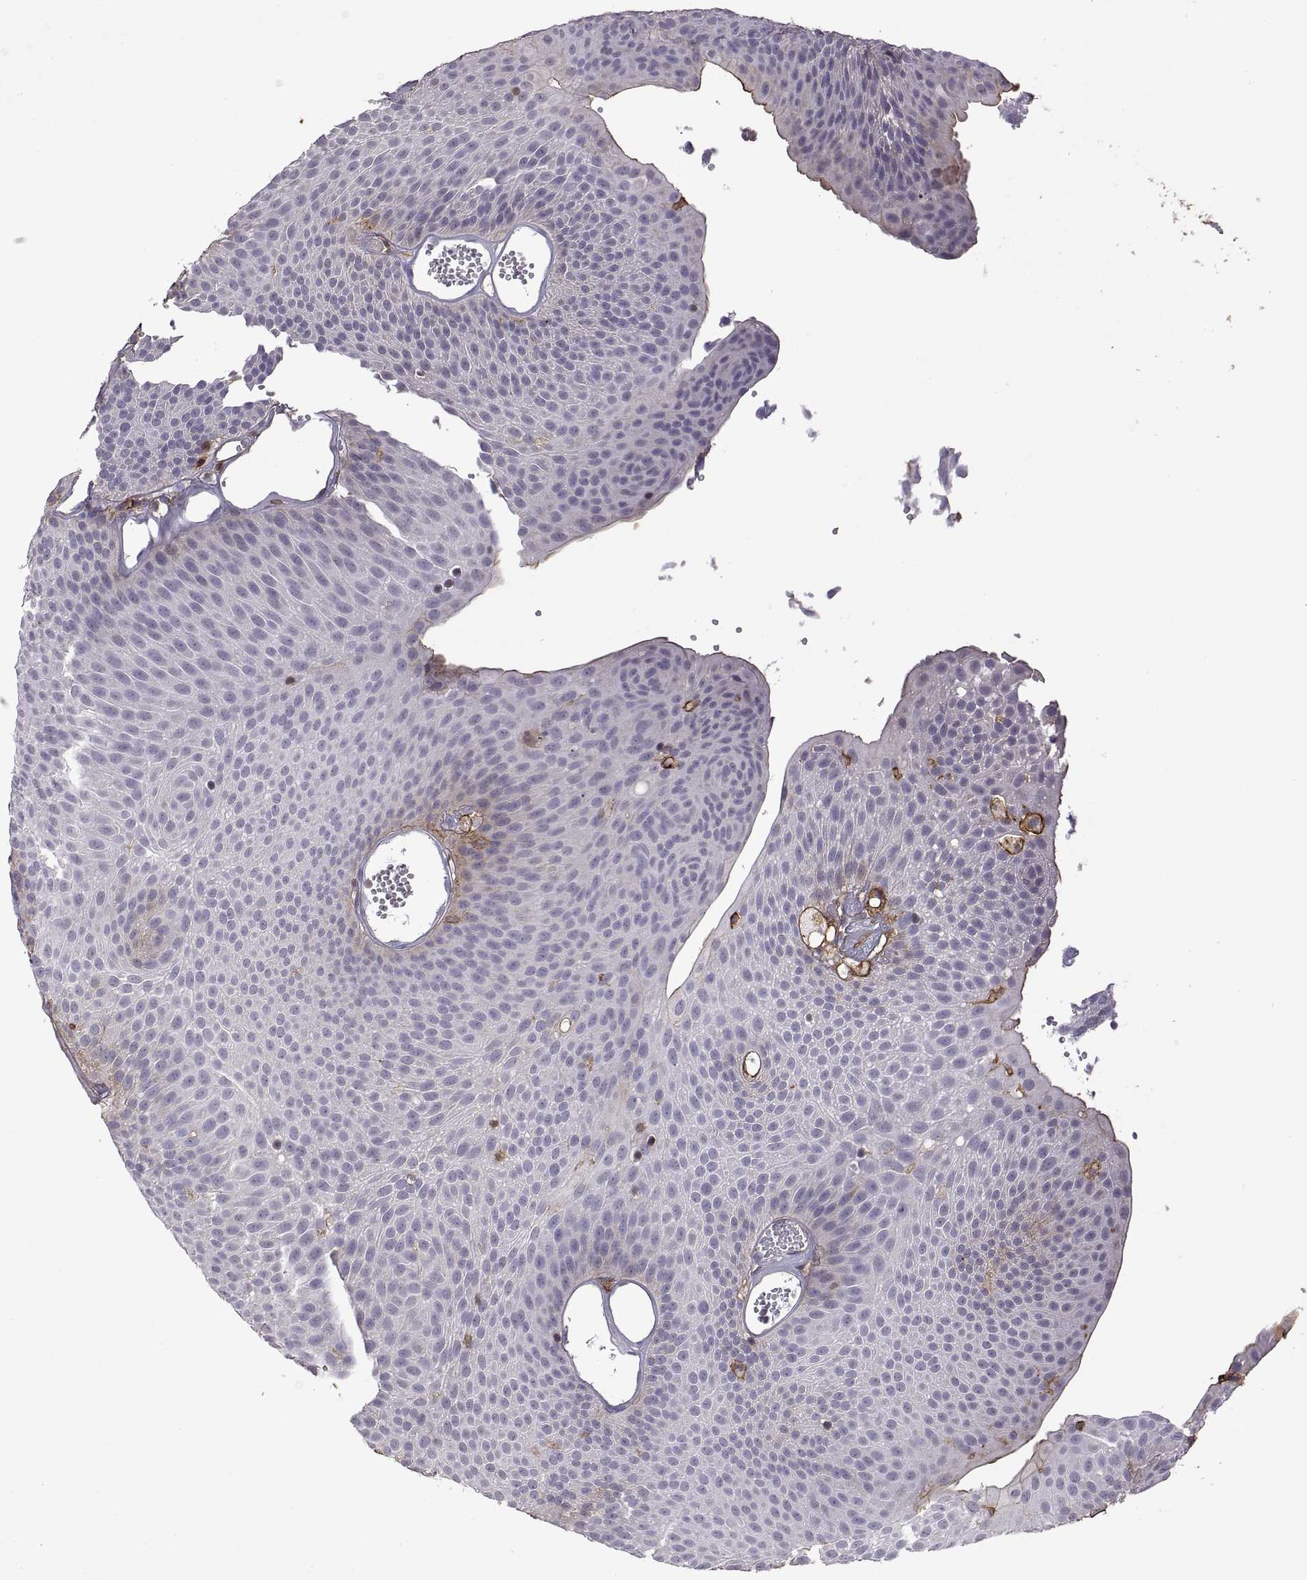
{"staining": {"intensity": "negative", "quantity": "none", "location": "none"}, "tissue": "urothelial cancer", "cell_type": "Tumor cells", "image_type": "cancer", "snomed": [{"axis": "morphology", "description": "Urothelial carcinoma, Low grade"}, {"axis": "topography", "description": "Urinary bladder"}], "caption": "Immunohistochemistry image of urothelial carcinoma (low-grade) stained for a protein (brown), which shows no expression in tumor cells. Nuclei are stained in blue.", "gene": "S100A10", "patient": {"sex": "male", "age": 52}}